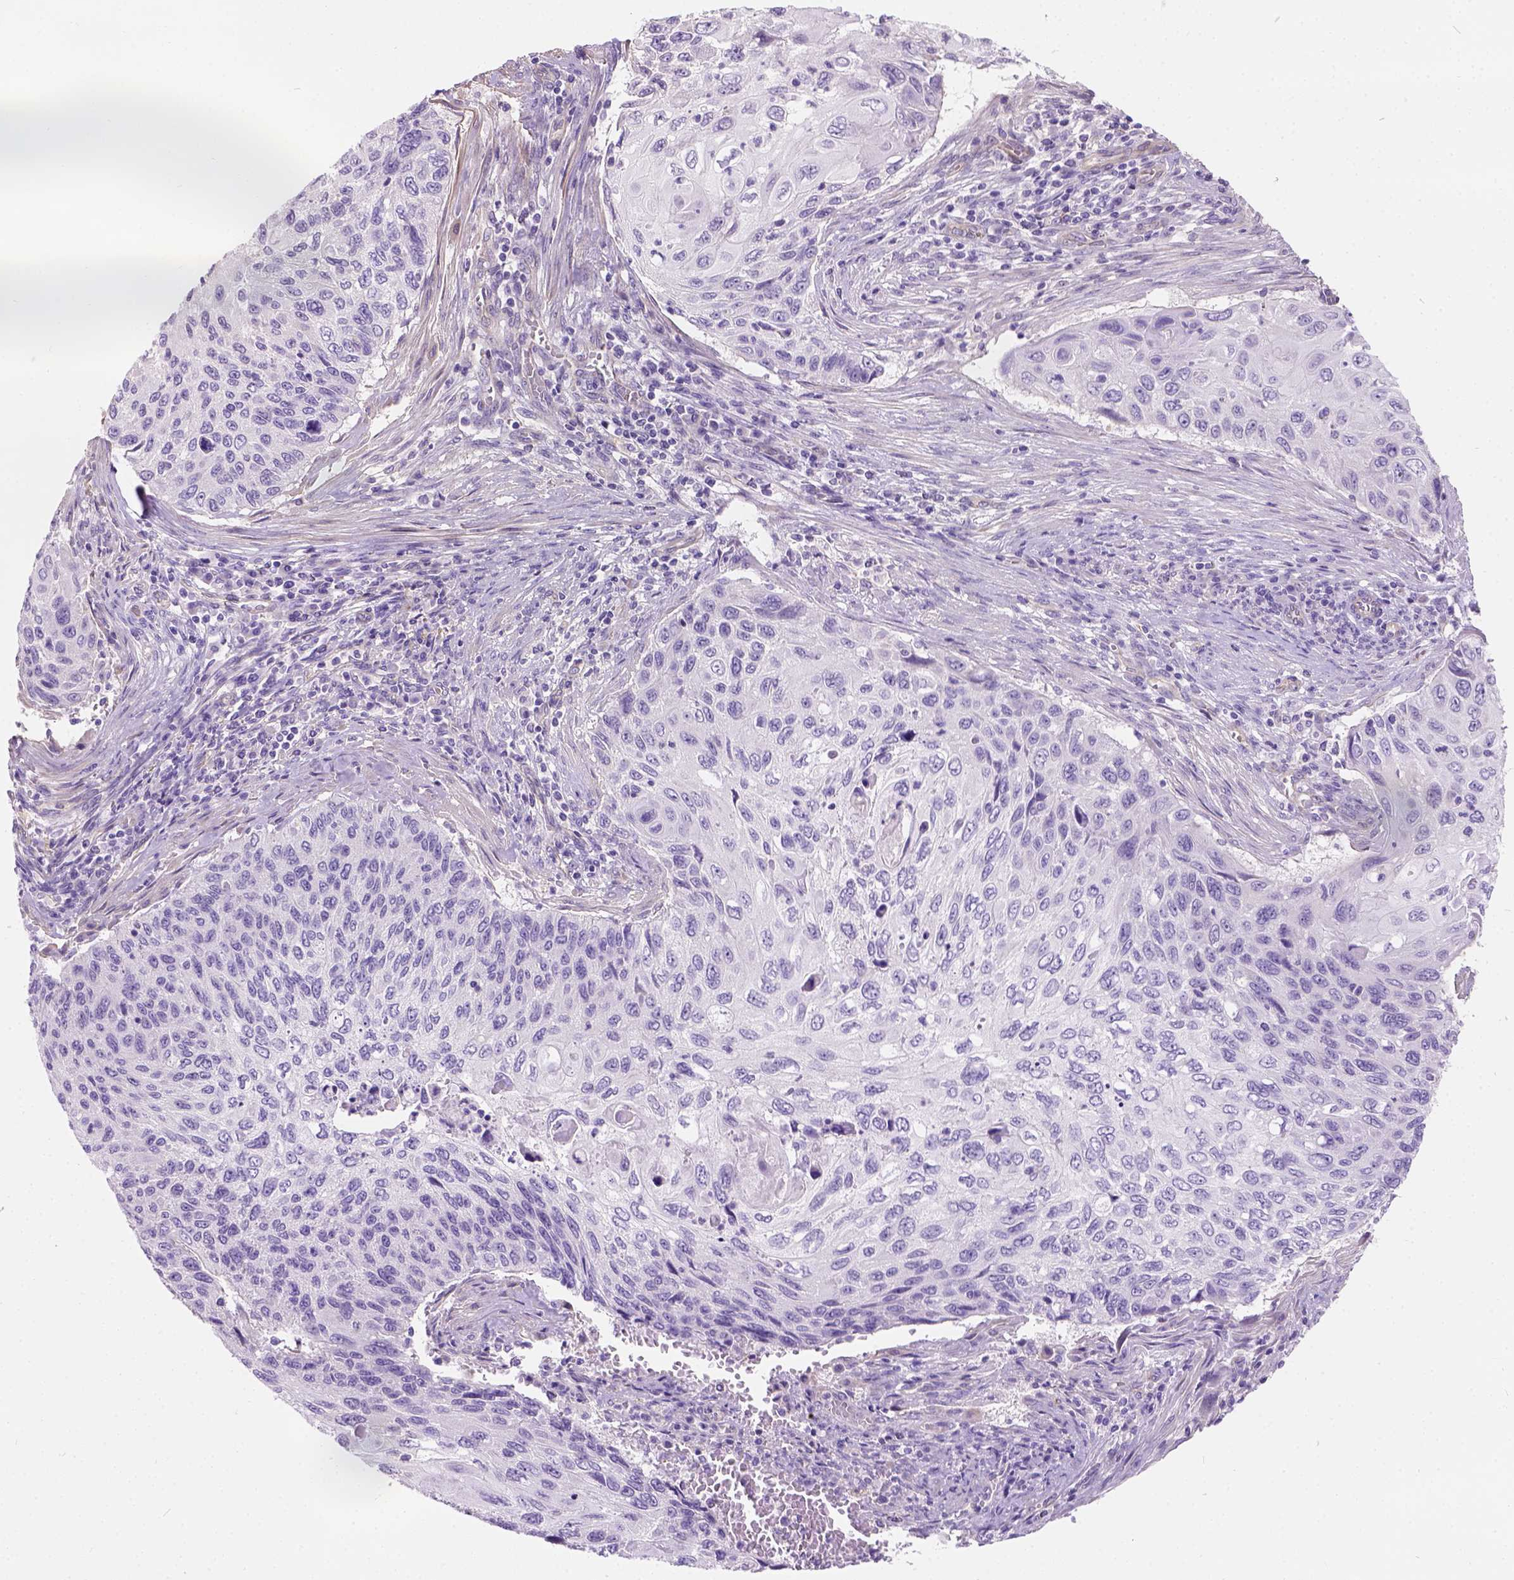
{"staining": {"intensity": "negative", "quantity": "none", "location": "none"}, "tissue": "cervical cancer", "cell_type": "Tumor cells", "image_type": "cancer", "snomed": [{"axis": "morphology", "description": "Squamous cell carcinoma, NOS"}, {"axis": "topography", "description": "Cervix"}], "caption": "Protein analysis of cervical cancer (squamous cell carcinoma) displays no significant expression in tumor cells.", "gene": "PHF7", "patient": {"sex": "female", "age": 70}}